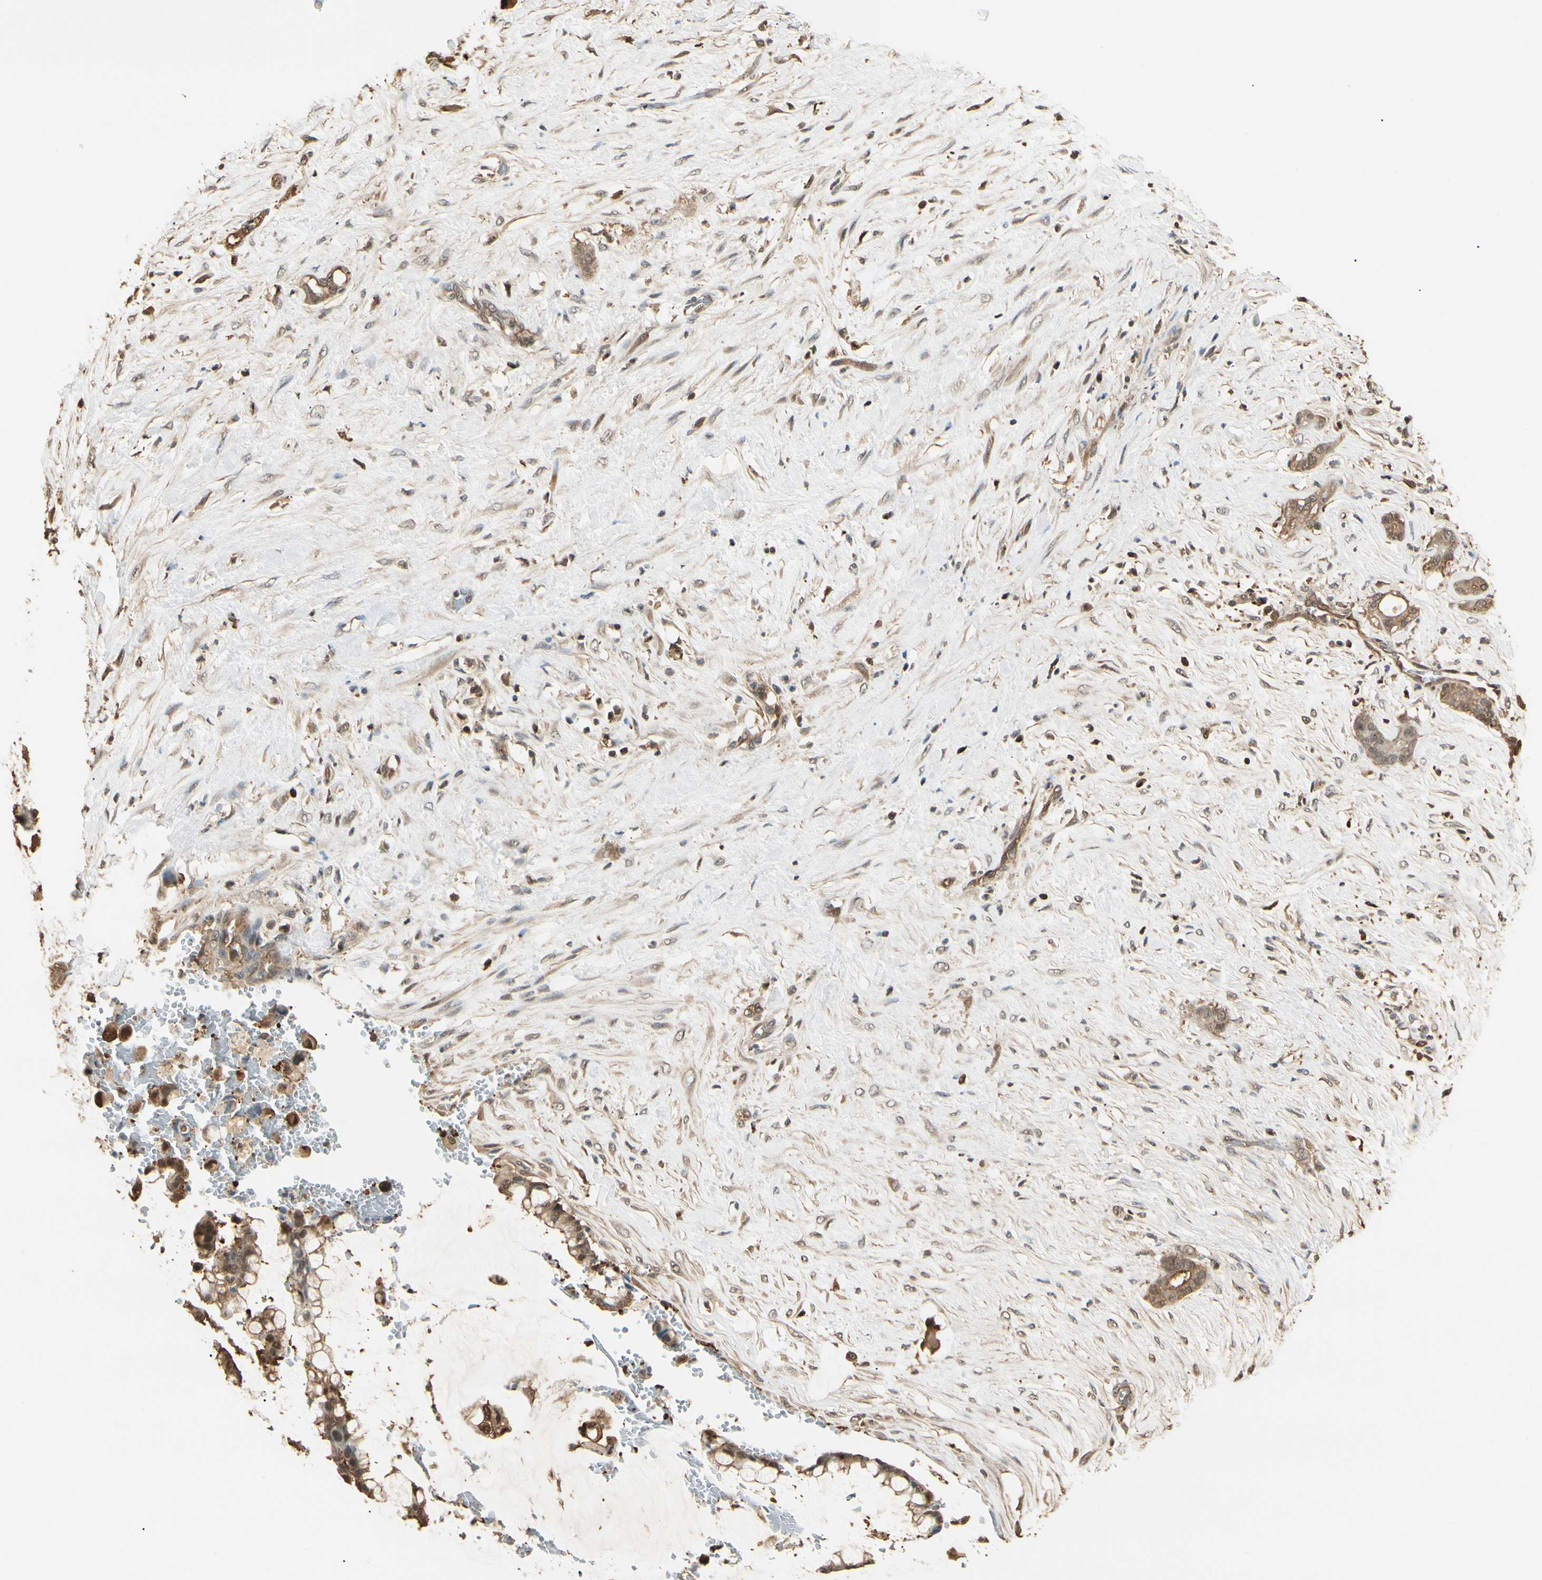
{"staining": {"intensity": "moderate", "quantity": ">75%", "location": "cytoplasmic/membranous,nuclear"}, "tissue": "pancreatic cancer", "cell_type": "Tumor cells", "image_type": "cancer", "snomed": [{"axis": "morphology", "description": "Adenocarcinoma, NOS"}, {"axis": "topography", "description": "Pancreas"}], "caption": "The micrograph displays immunohistochemical staining of pancreatic adenocarcinoma. There is moderate cytoplasmic/membranous and nuclear expression is present in approximately >75% of tumor cells.", "gene": "YWHAE", "patient": {"sex": "male", "age": 41}}